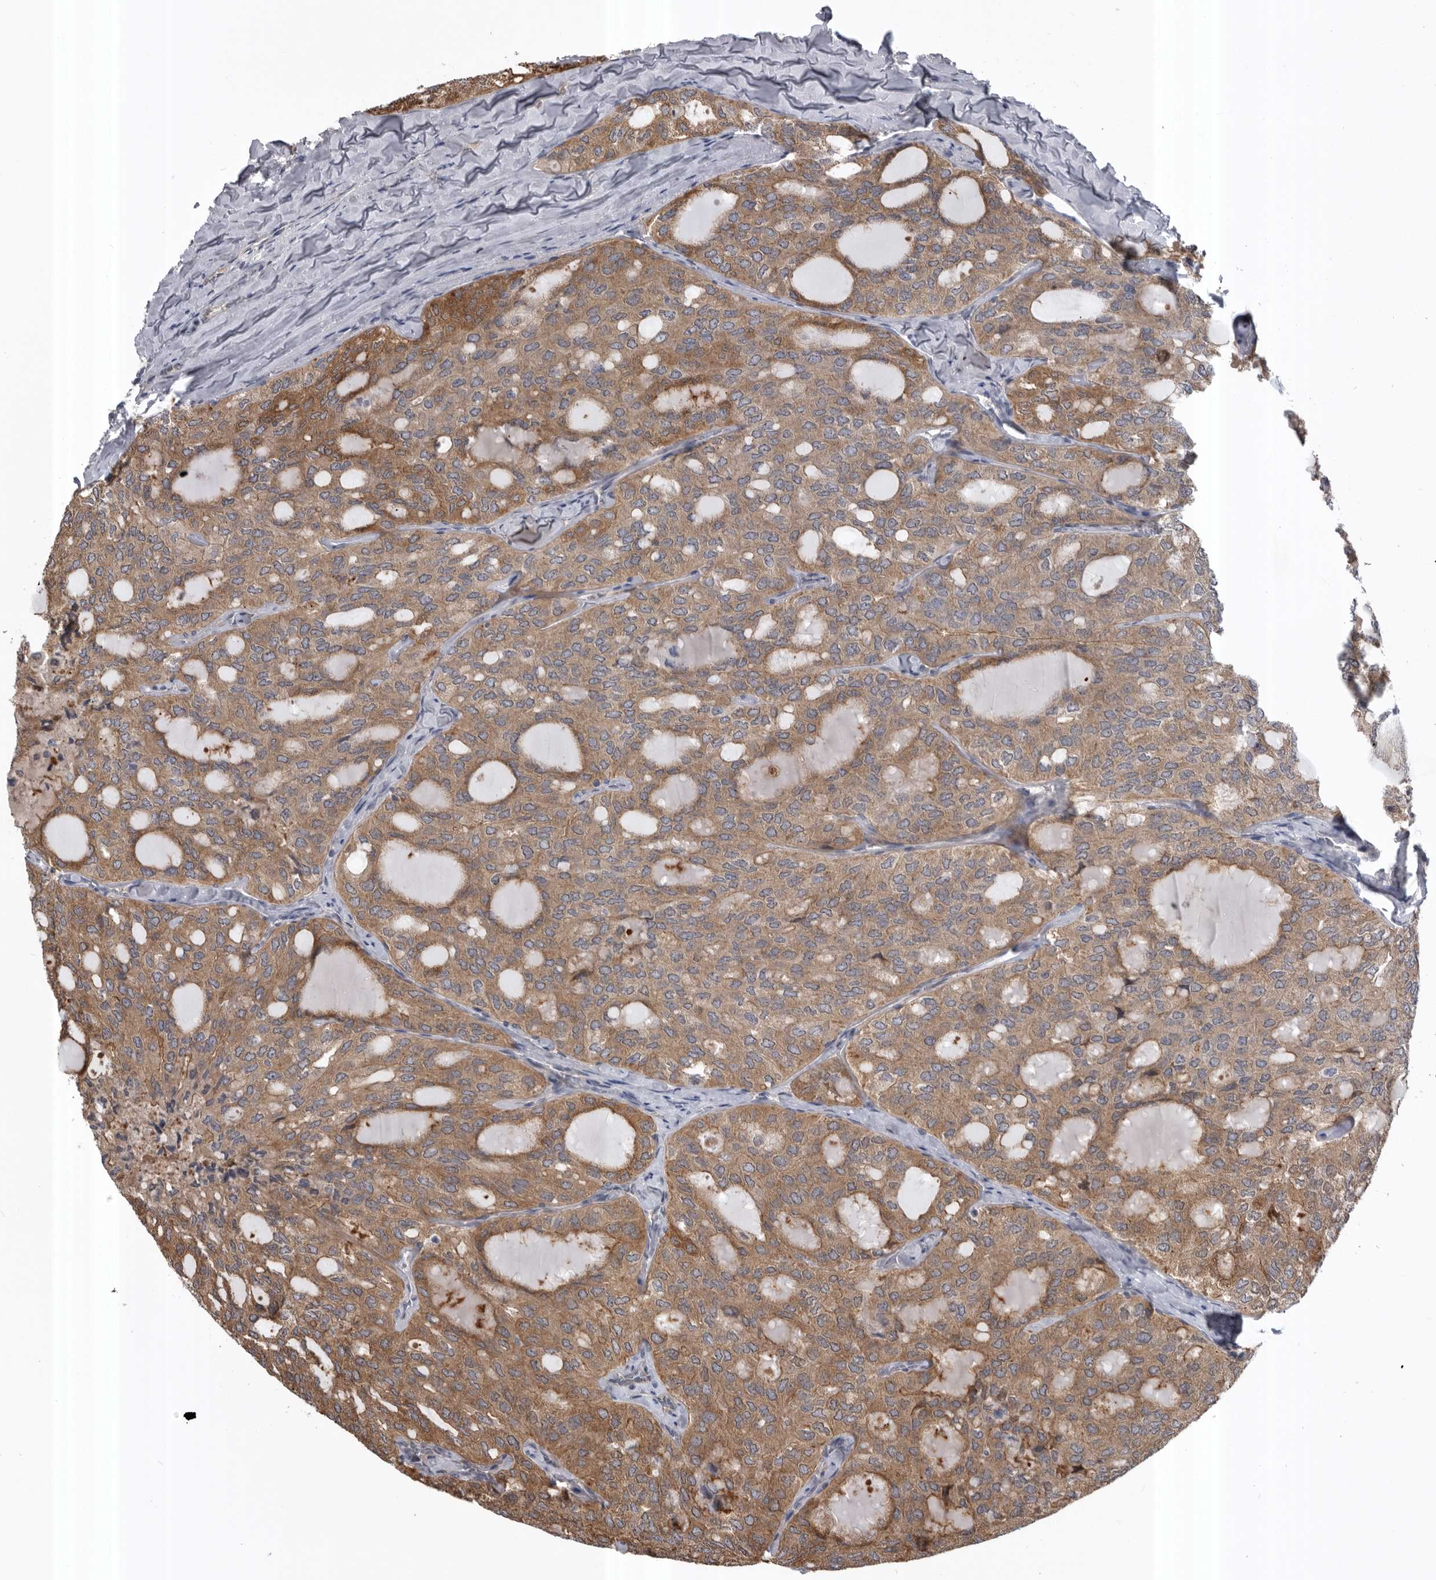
{"staining": {"intensity": "moderate", "quantity": ">75%", "location": "cytoplasmic/membranous,nuclear"}, "tissue": "thyroid cancer", "cell_type": "Tumor cells", "image_type": "cancer", "snomed": [{"axis": "morphology", "description": "Follicular adenoma carcinoma, NOS"}, {"axis": "topography", "description": "Thyroid gland"}], "caption": "The photomicrograph exhibits a brown stain indicating the presence of a protein in the cytoplasmic/membranous and nuclear of tumor cells in follicular adenoma carcinoma (thyroid).", "gene": "RAB3GAP2", "patient": {"sex": "male", "age": 75}}